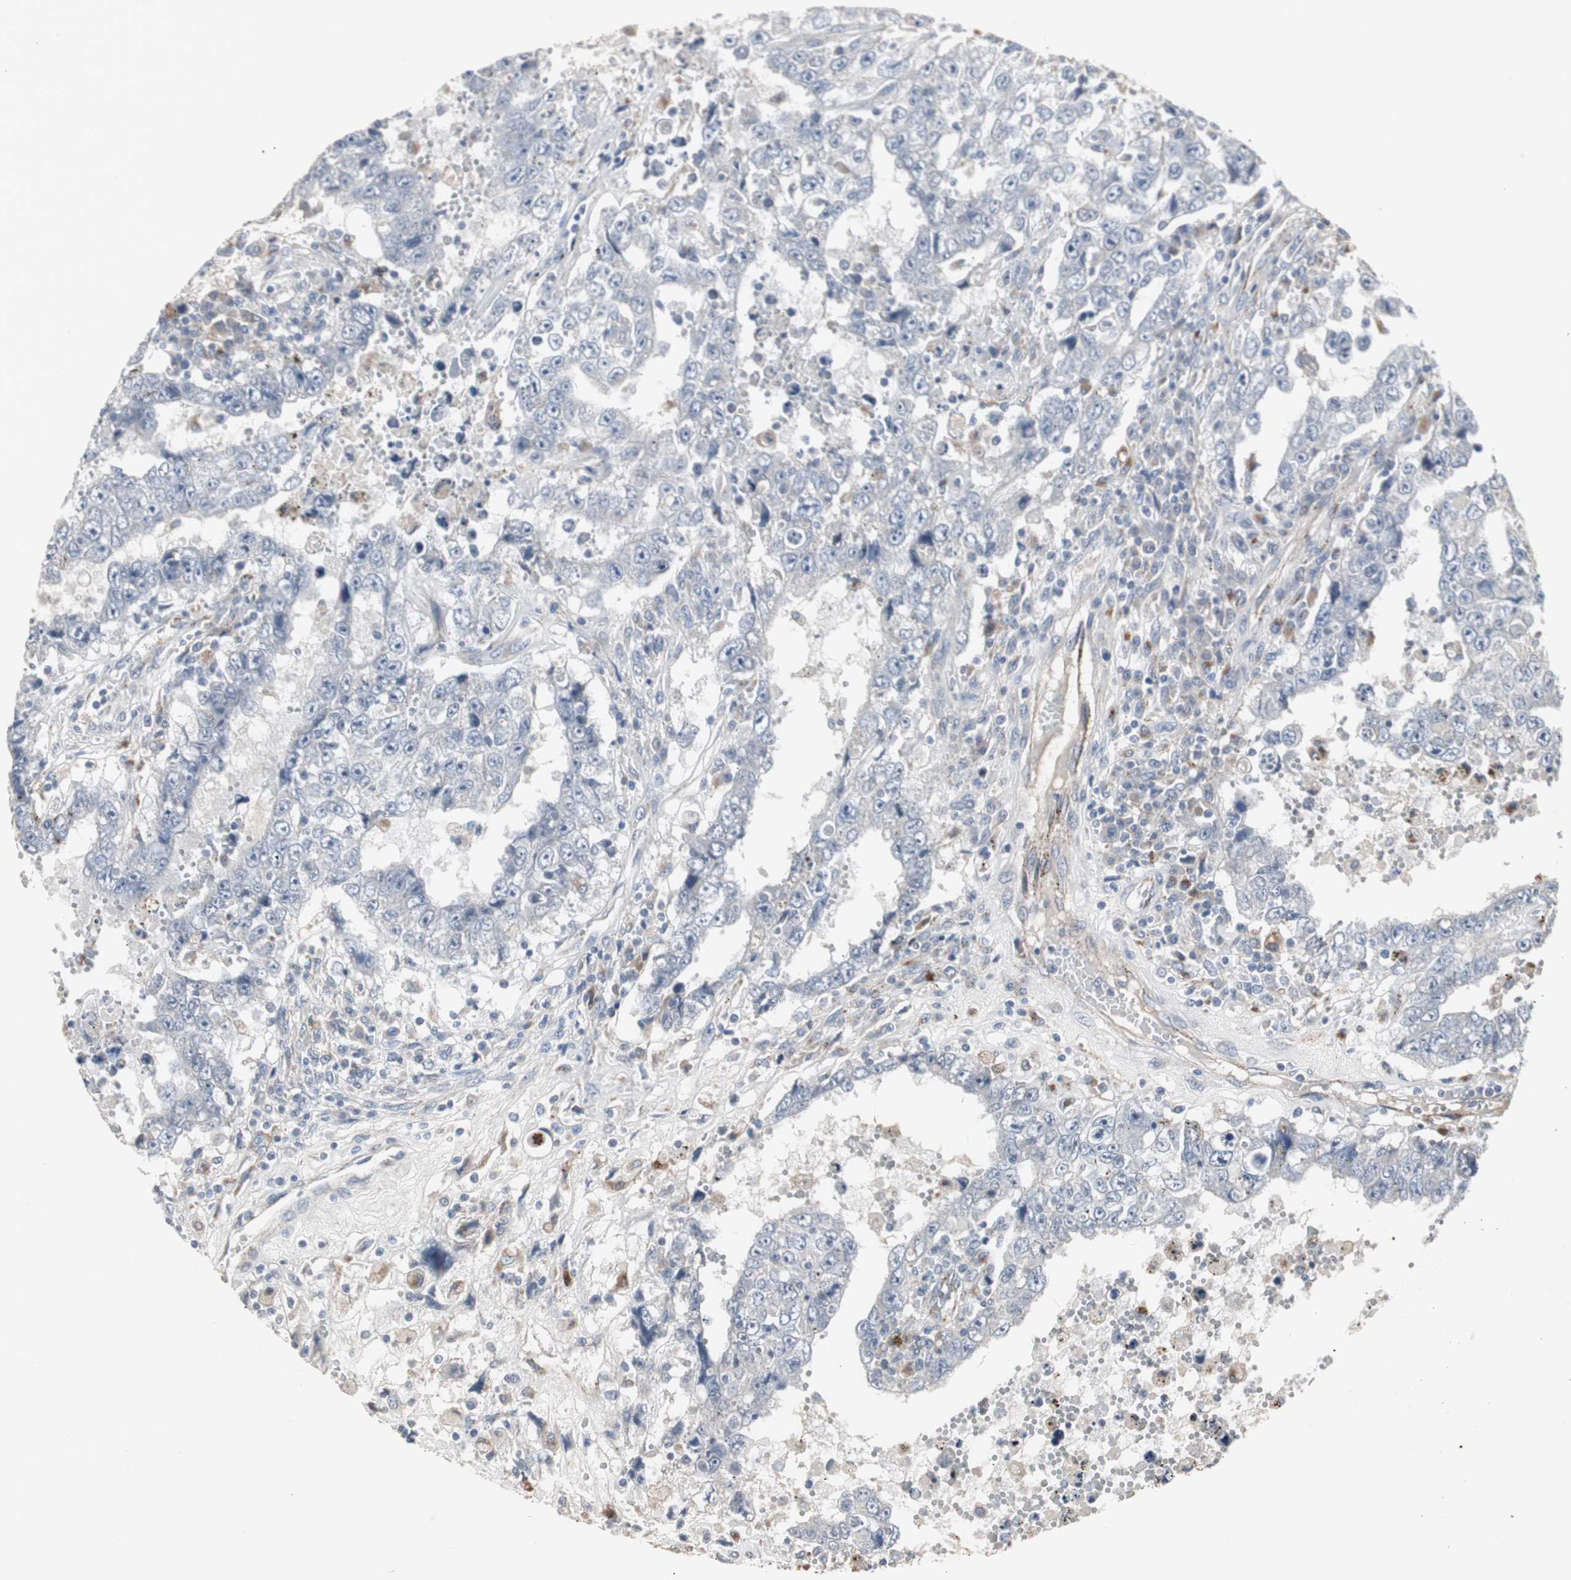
{"staining": {"intensity": "negative", "quantity": "none", "location": "none"}, "tissue": "testis cancer", "cell_type": "Tumor cells", "image_type": "cancer", "snomed": [{"axis": "morphology", "description": "Carcinoma, Embryonal, NOS"}, {"axis": "topography", "description": "Testis"}], "caption": "The photomicrograph displays no significant positivity in tumor cells of testis embryonal carcinoma.", "gene": "GBA1", "patient": {"sex": "male", "age": 26}}